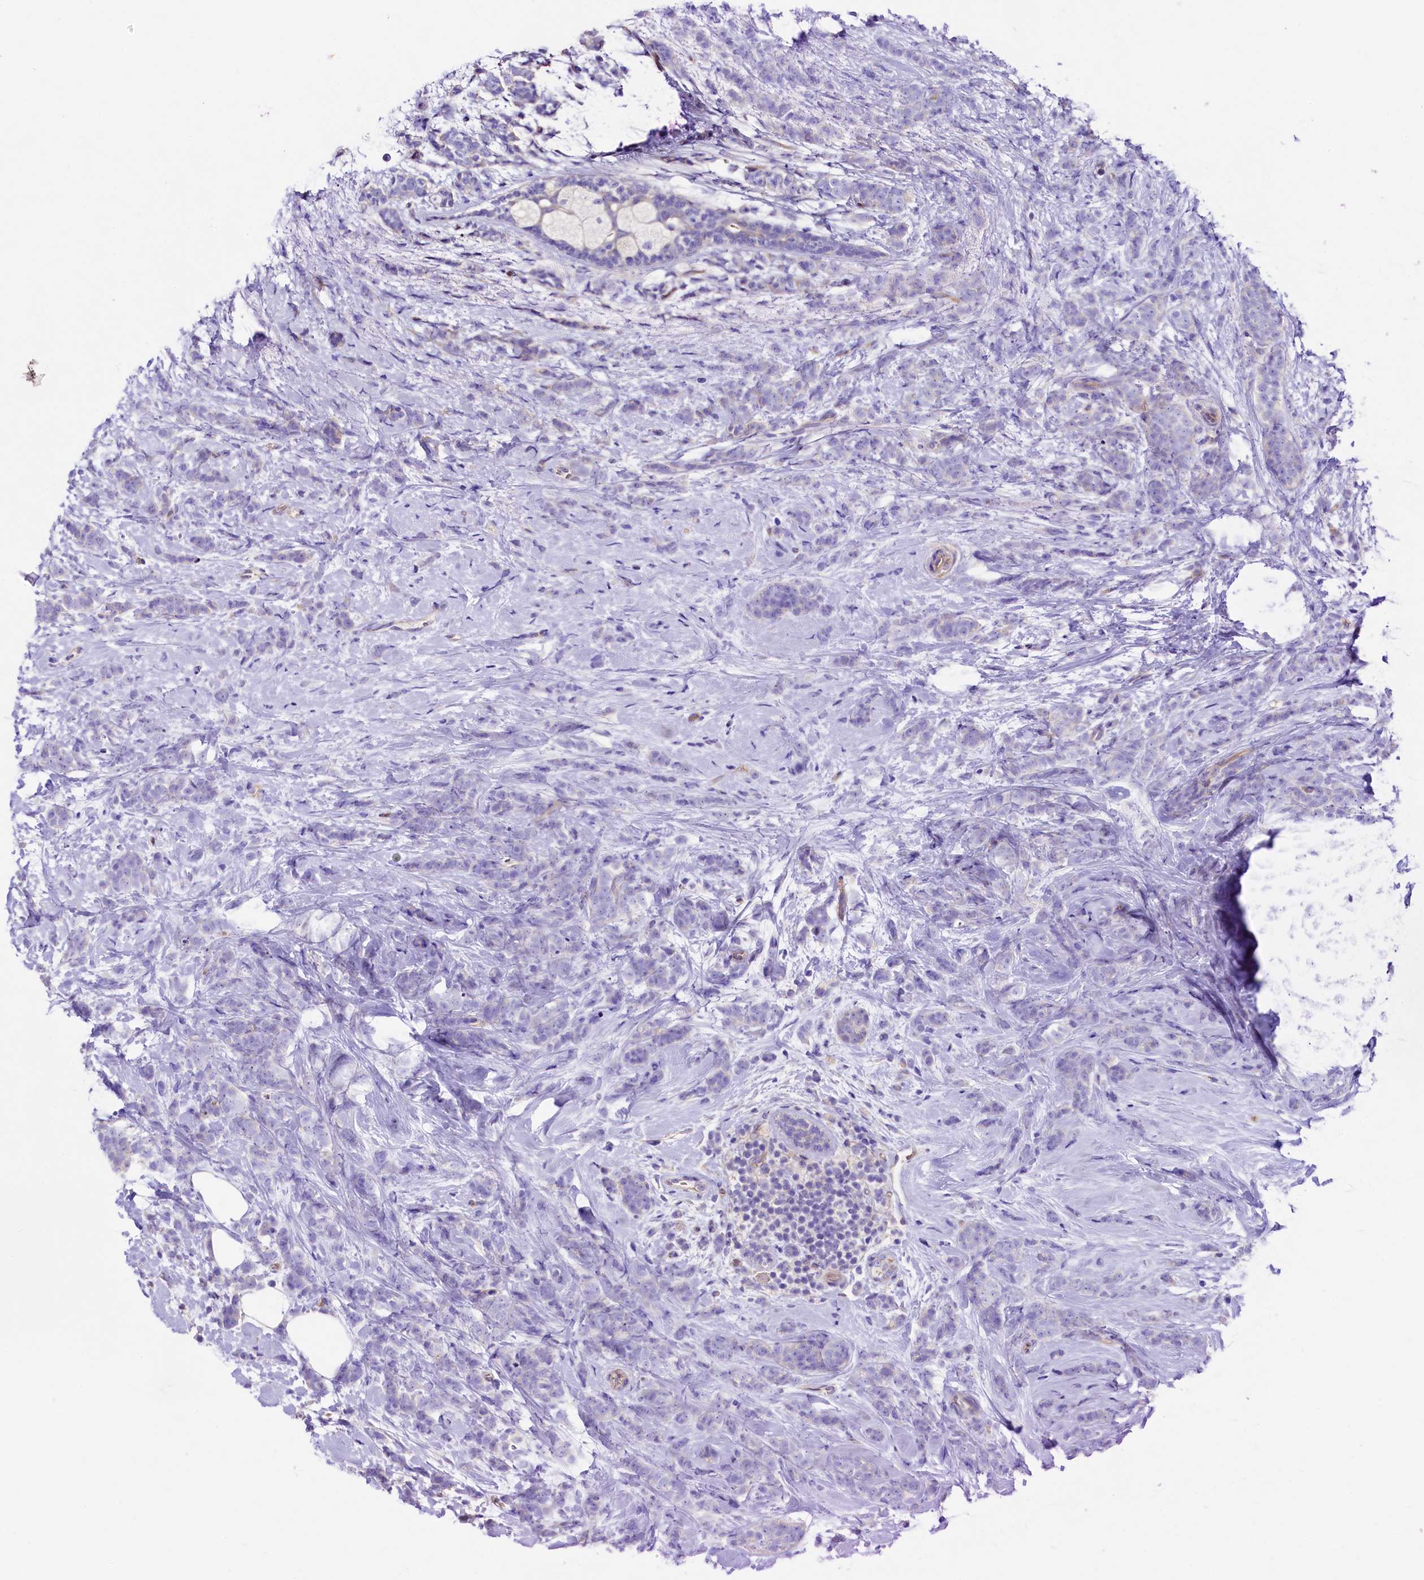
{"staining": {"intensity": "negative", "quantity": "none", "location": "none"}, "tissue": "breast cancer", "cell_type": "Tumor cells", "image_type": "cancer", "snomed": [{"axis": "morphology", "description": "Lobular carcinoma"}, {"axis": "topography", "description": "Breast"}], "caption": "This photomicrograph is of breast cancer (lobular carcinoma) stained with immunohistochemistry to label a protein in brown with the nuclei are counter-stained blue. There is no positivity in tumor cells. (Immunohistochemistry (ihc), brightfield microscopy, high magnification).", "gene": "SLF1", "patient": {"sex": "female", "age": 58}}